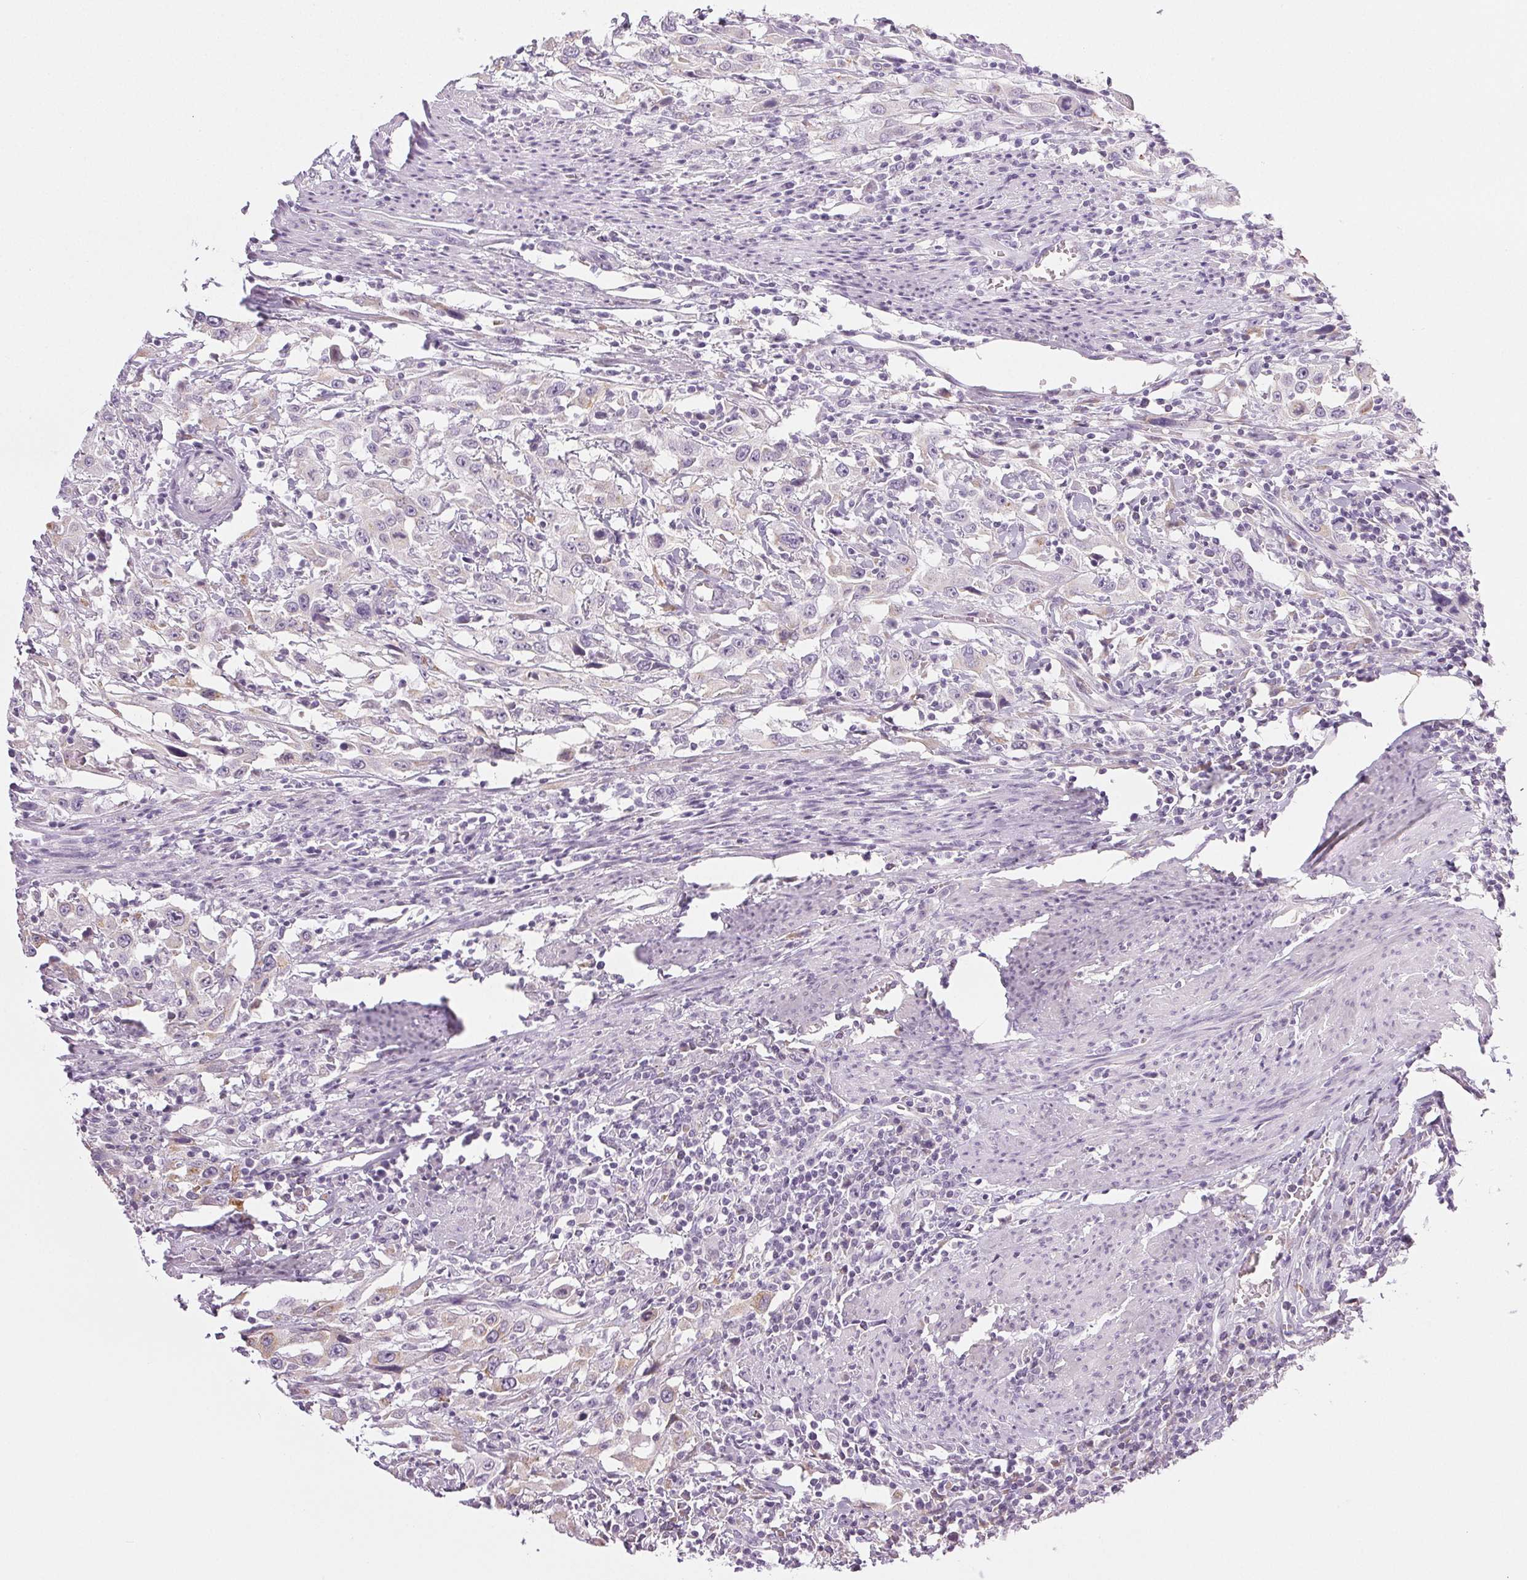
{"staining": {"intensity": "negative", "quantity": "none", "location": "none"}, "tissue": "urothelial cancer", "cell_type": "Tumor cells", "image_type": "cancer", "snomed": [{"axis": "morphology", "description": "Urothelial carcinoma, High grade"}, {"axis": "topography", "description": "Urinary bladder"}], "caption": "This is a micrograph of immunohistochemistry staining of high-grade urothelial carcinoma, which shows no staining in tumor cells.", "gene": "COL7A1", "patient": {"sex": "male", "age": 61}}